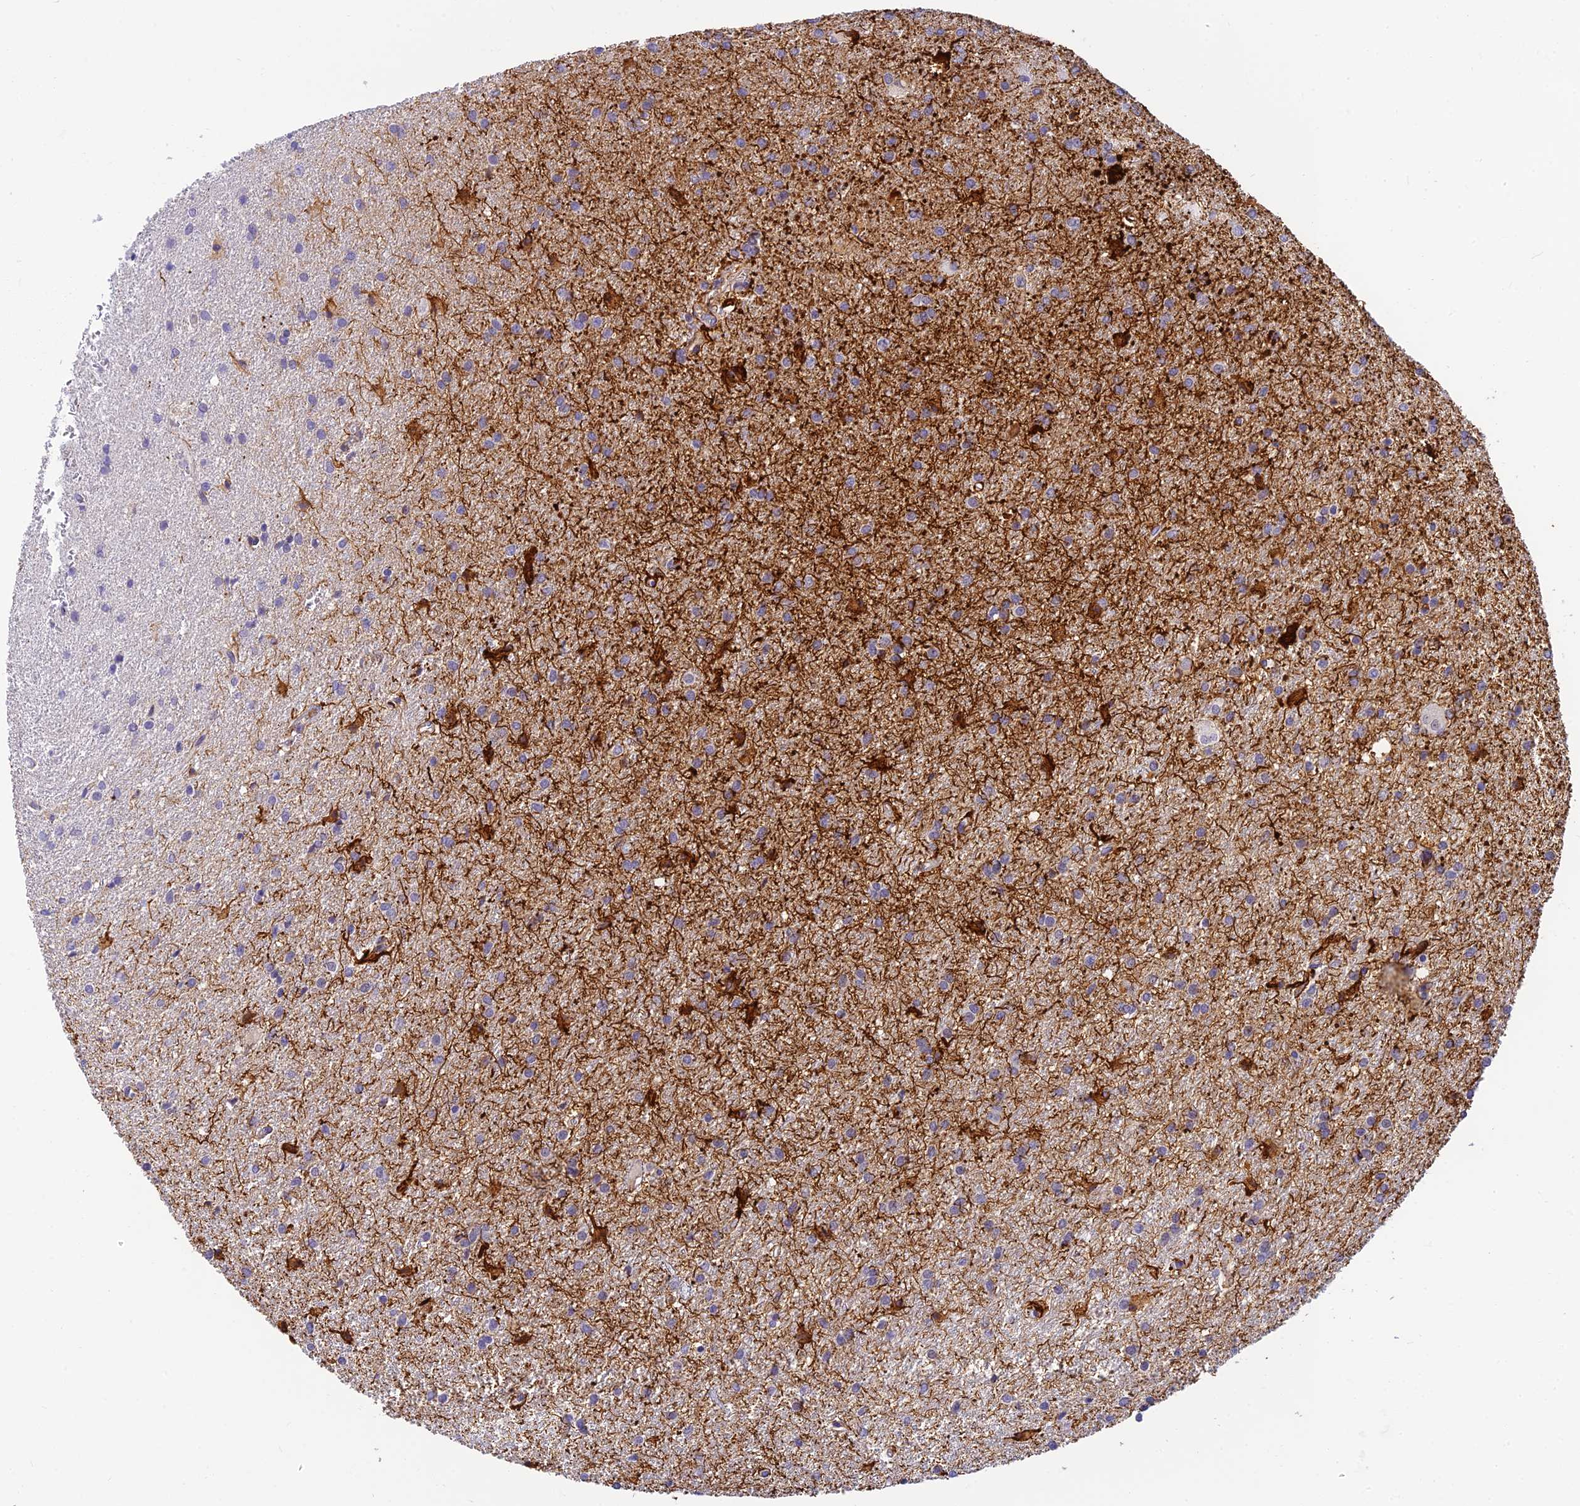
{"staining": {"intensity": "negative", "quantity": "none", "location": "none"}, "tissue": "glioma", "cell_type": "Tumor cells", "image_type": "cancer", "snomed": [{"axis": "morphology", "description": "Glioma, malignant, High grade"}, {"axis": "topography", "description": "Brain"}], "caption": "This is a image of IHC staining of glioma, which shows no positivity in tumor cells. Nuclei are stained in blue.", "gene": "INTS13", "patient": {"sex": "female", "age": 50}}